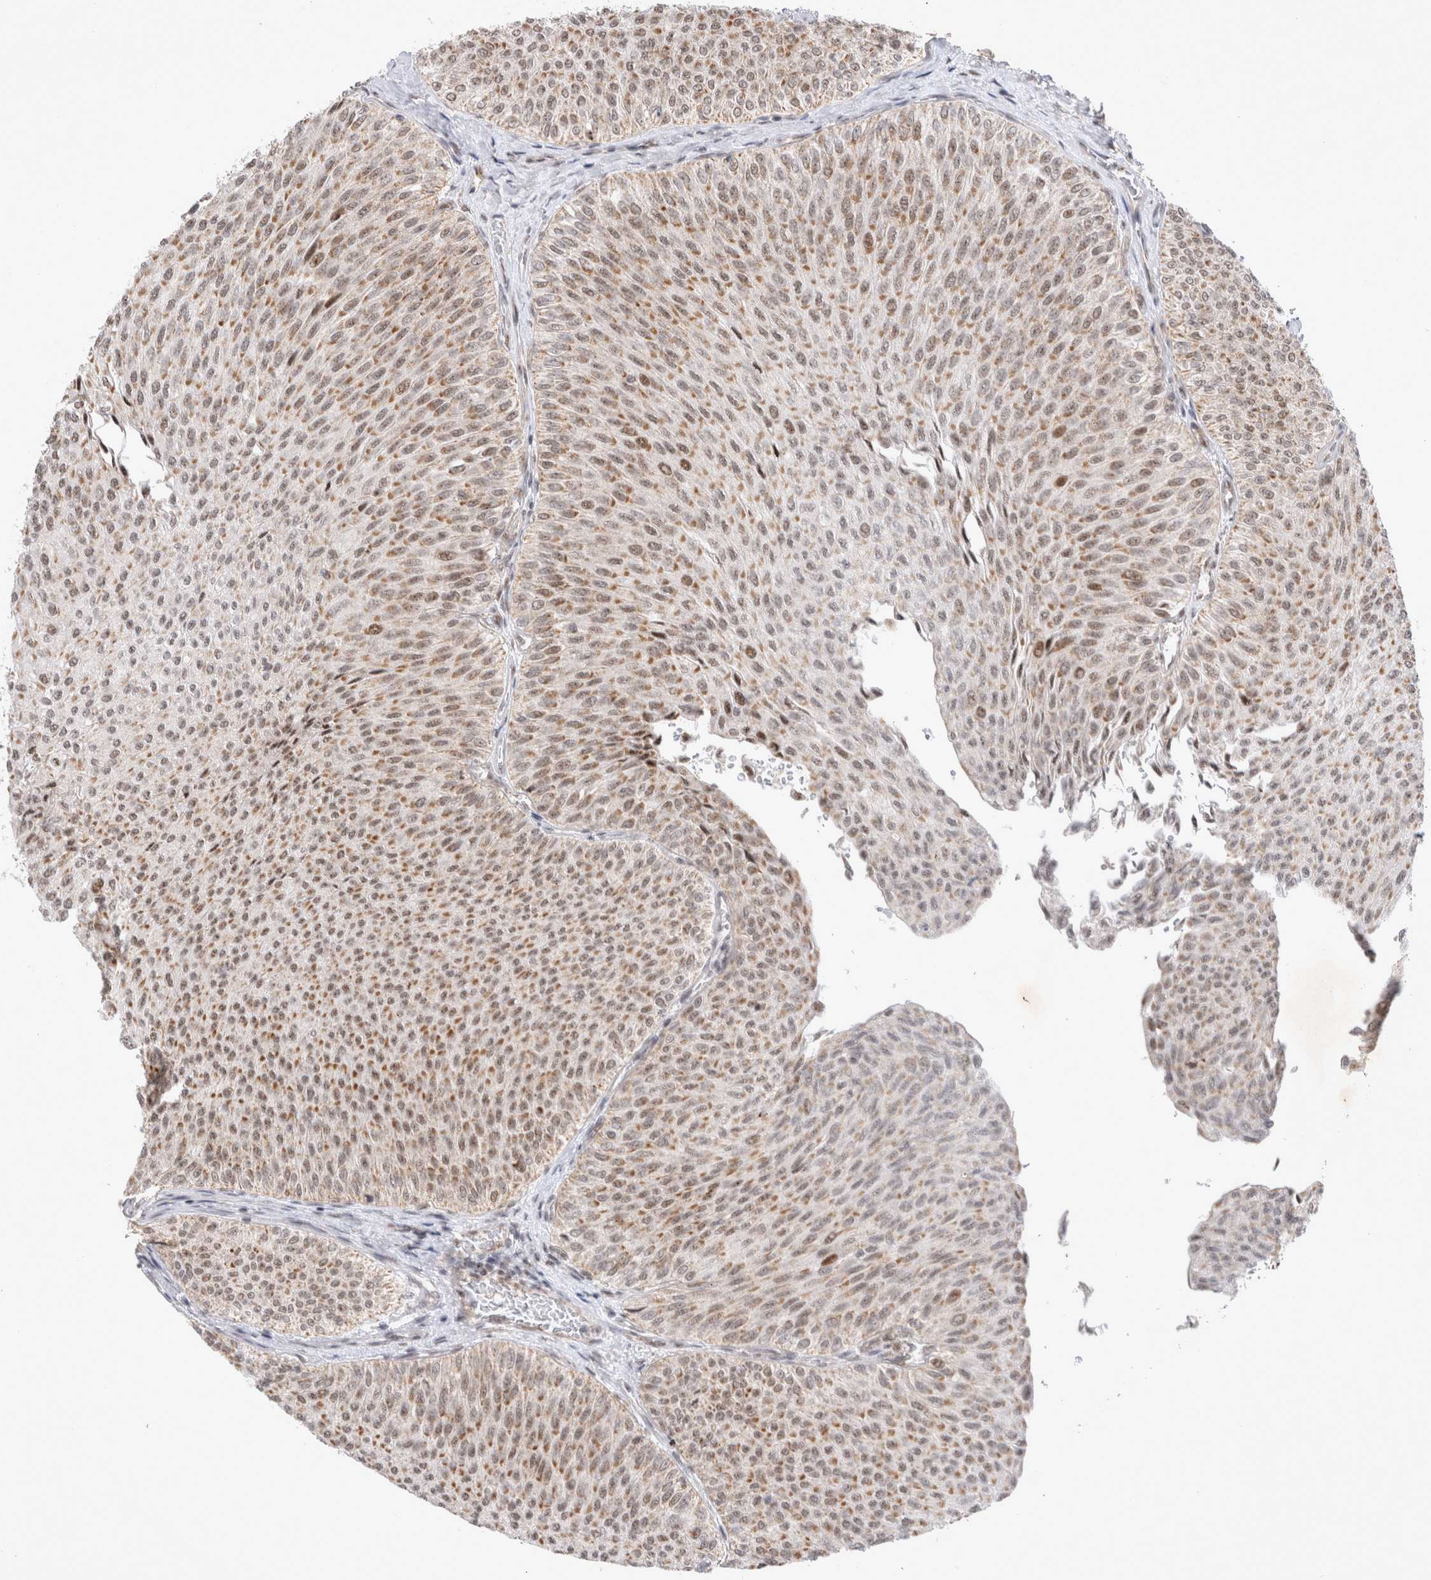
{"staining": {"intensity": "moderate", "quantity": ">75%", "location": "cytoplasmic/membranous"}, "tissue": "urothelial cancer", "cell_type": "Tumor cells", "image_type": "cancer", "snomed": [{"axis": "morphology", "description": "Urothelial carcinoma, Low grade"}, {"axis": "topography", "description": "Urinary bladder"}], "caption": "The histopathology image displays staining of urothelial cancer, revealing moderate cytoplasmic/membranous protein staining (brown color) within tumor cells.", "gene": "MRPL37", "patient": {"sex": "male", "age": 78}}